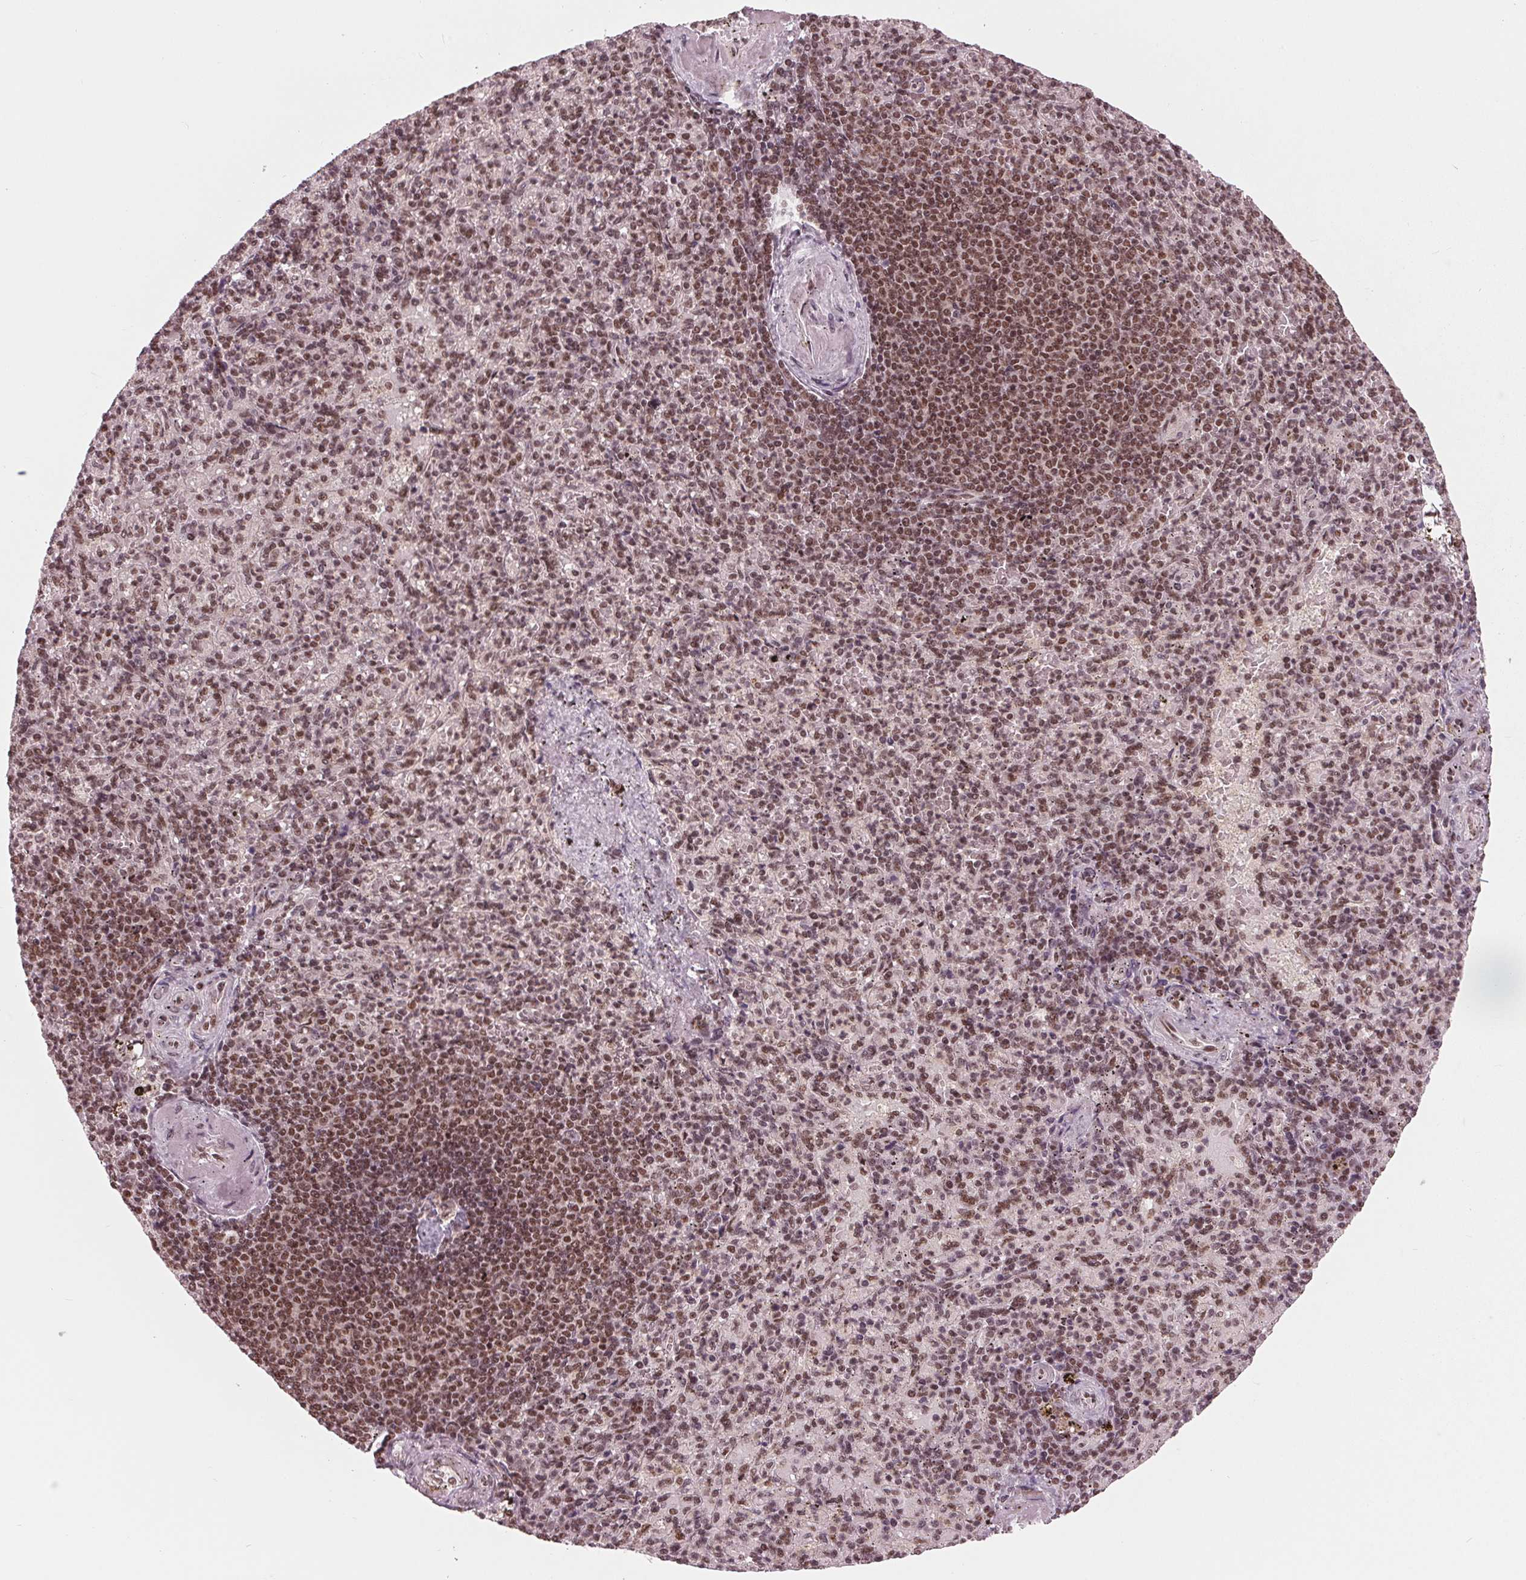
{"staining": {"intensity": "moderate", "quantity": ">75%", "location": "nuclear"}, "tissue": "spleen", "cell_type": "Cells in red pulp", "image_type": "normal", "snomed": [{"axis": "morphology", "description": "Normal tissue, NOS"}, {"axis": "topography", "description": "Spleen"}], "caption": "A medium amount of moderate nuclear staining is seen in approximately >75% of cells in red pulp in unremarkable spleen. The staining was performed using DAB (3,3'-diaminobenzidine) to visualize the protein expression in brown, while the nuclei were stained in blue with hematoxylin (Magnification: 20x).", "gene": "LSM2", "patient": {"sex": "female", "age": 74}}